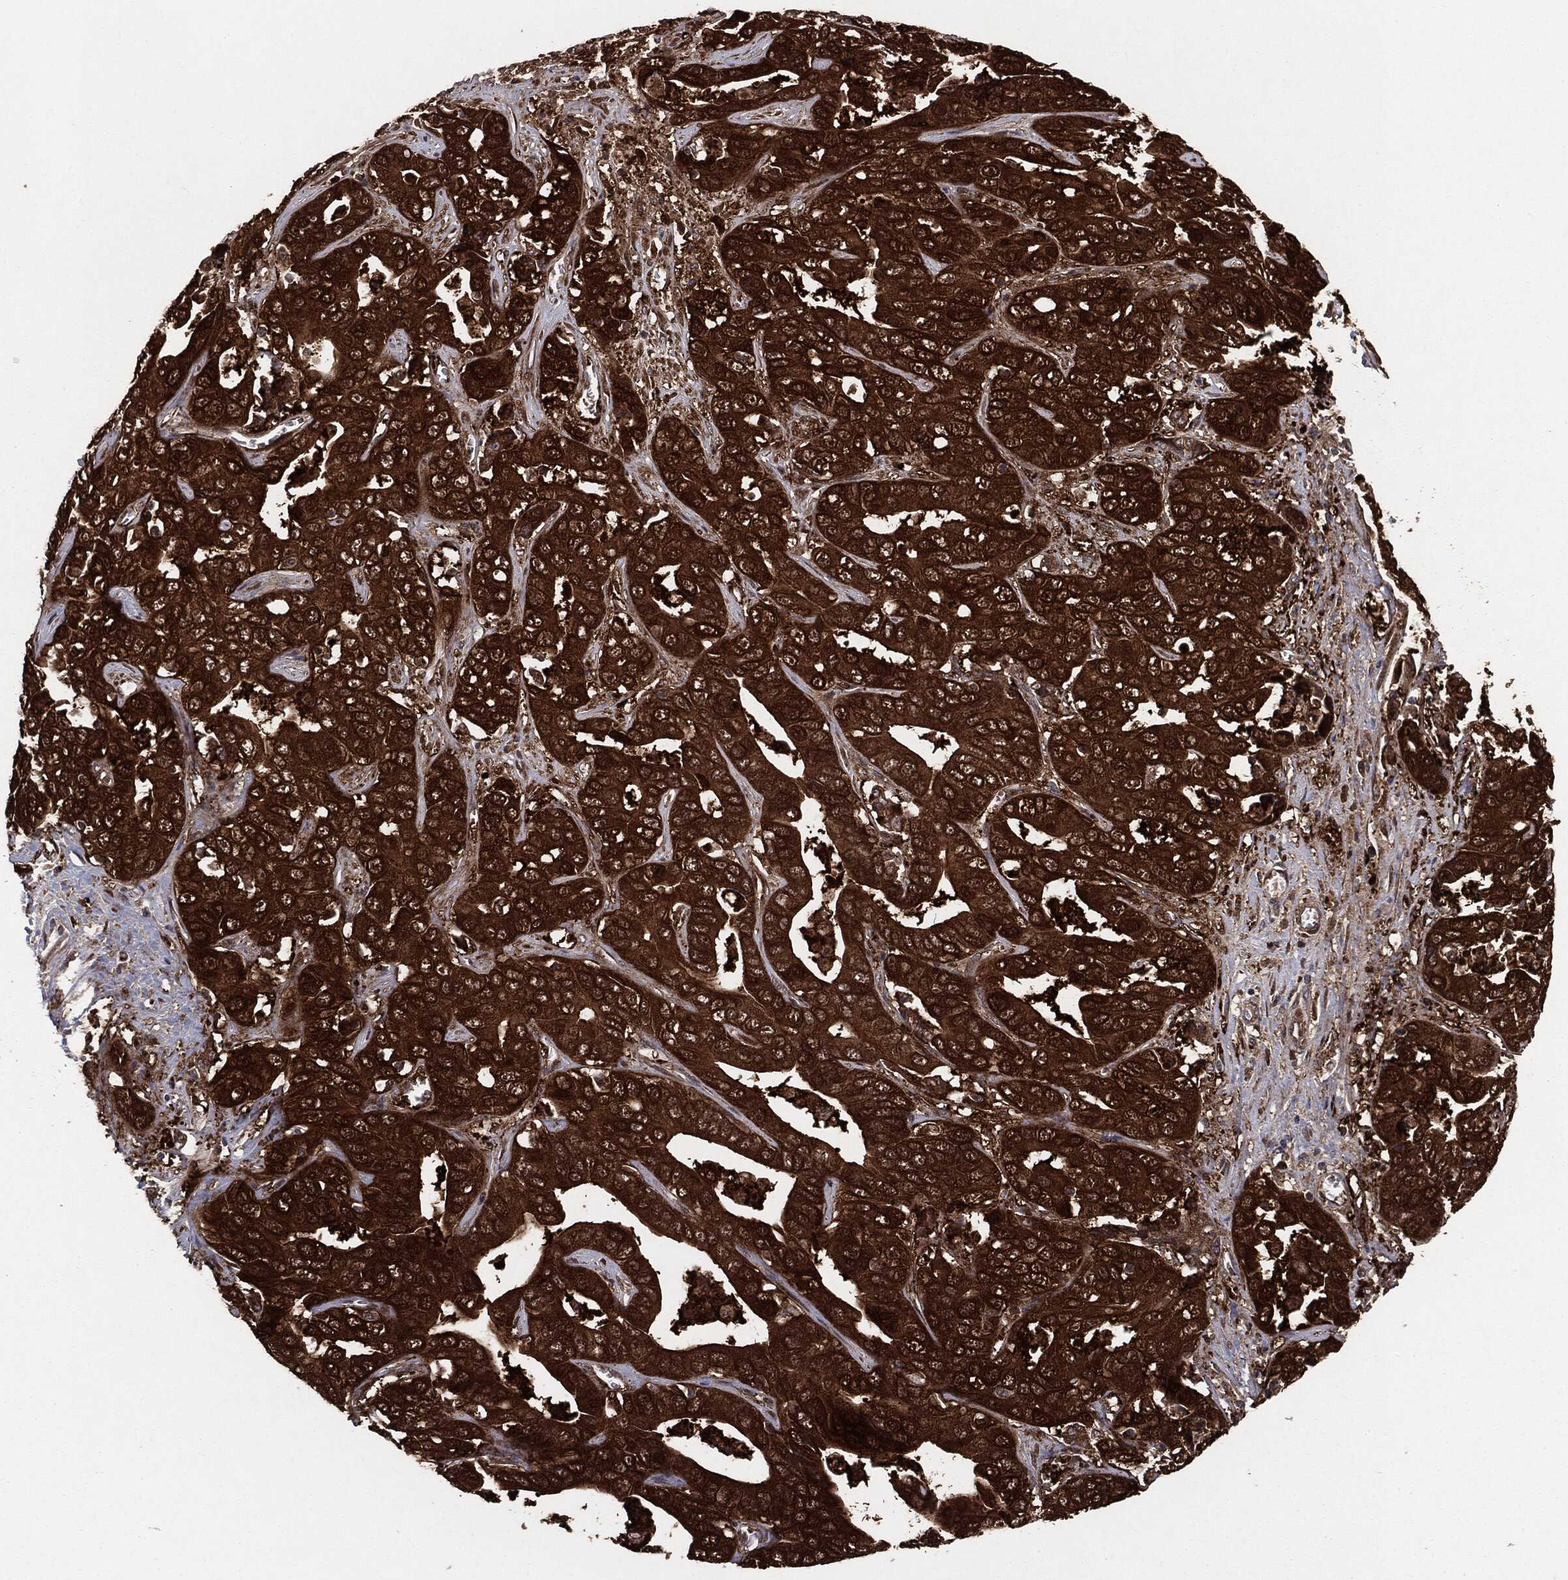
{"staining": {"intensity": "strong", "quantity": ">75%", "location": "cytoplasmic/membranous"}, "tissue": "liver cancer", "cell_type": "Tumor cells", "image_type": "cancer", "snomed": [{"axis": "morphology", "description": "Cholangiocarcinoma"}, {"axis": "topography", "description": "Liver"}], "caption": "Immunohistochemistry (IHC) photomicrograph of human liver cancer stained for a protein (brown), which exhibits high levels of strong cytoplasmic/membranous expression in approximately >75% of tumor cells.", "gene": "NME1", "patient": {"sex": "female", "age": 52}}